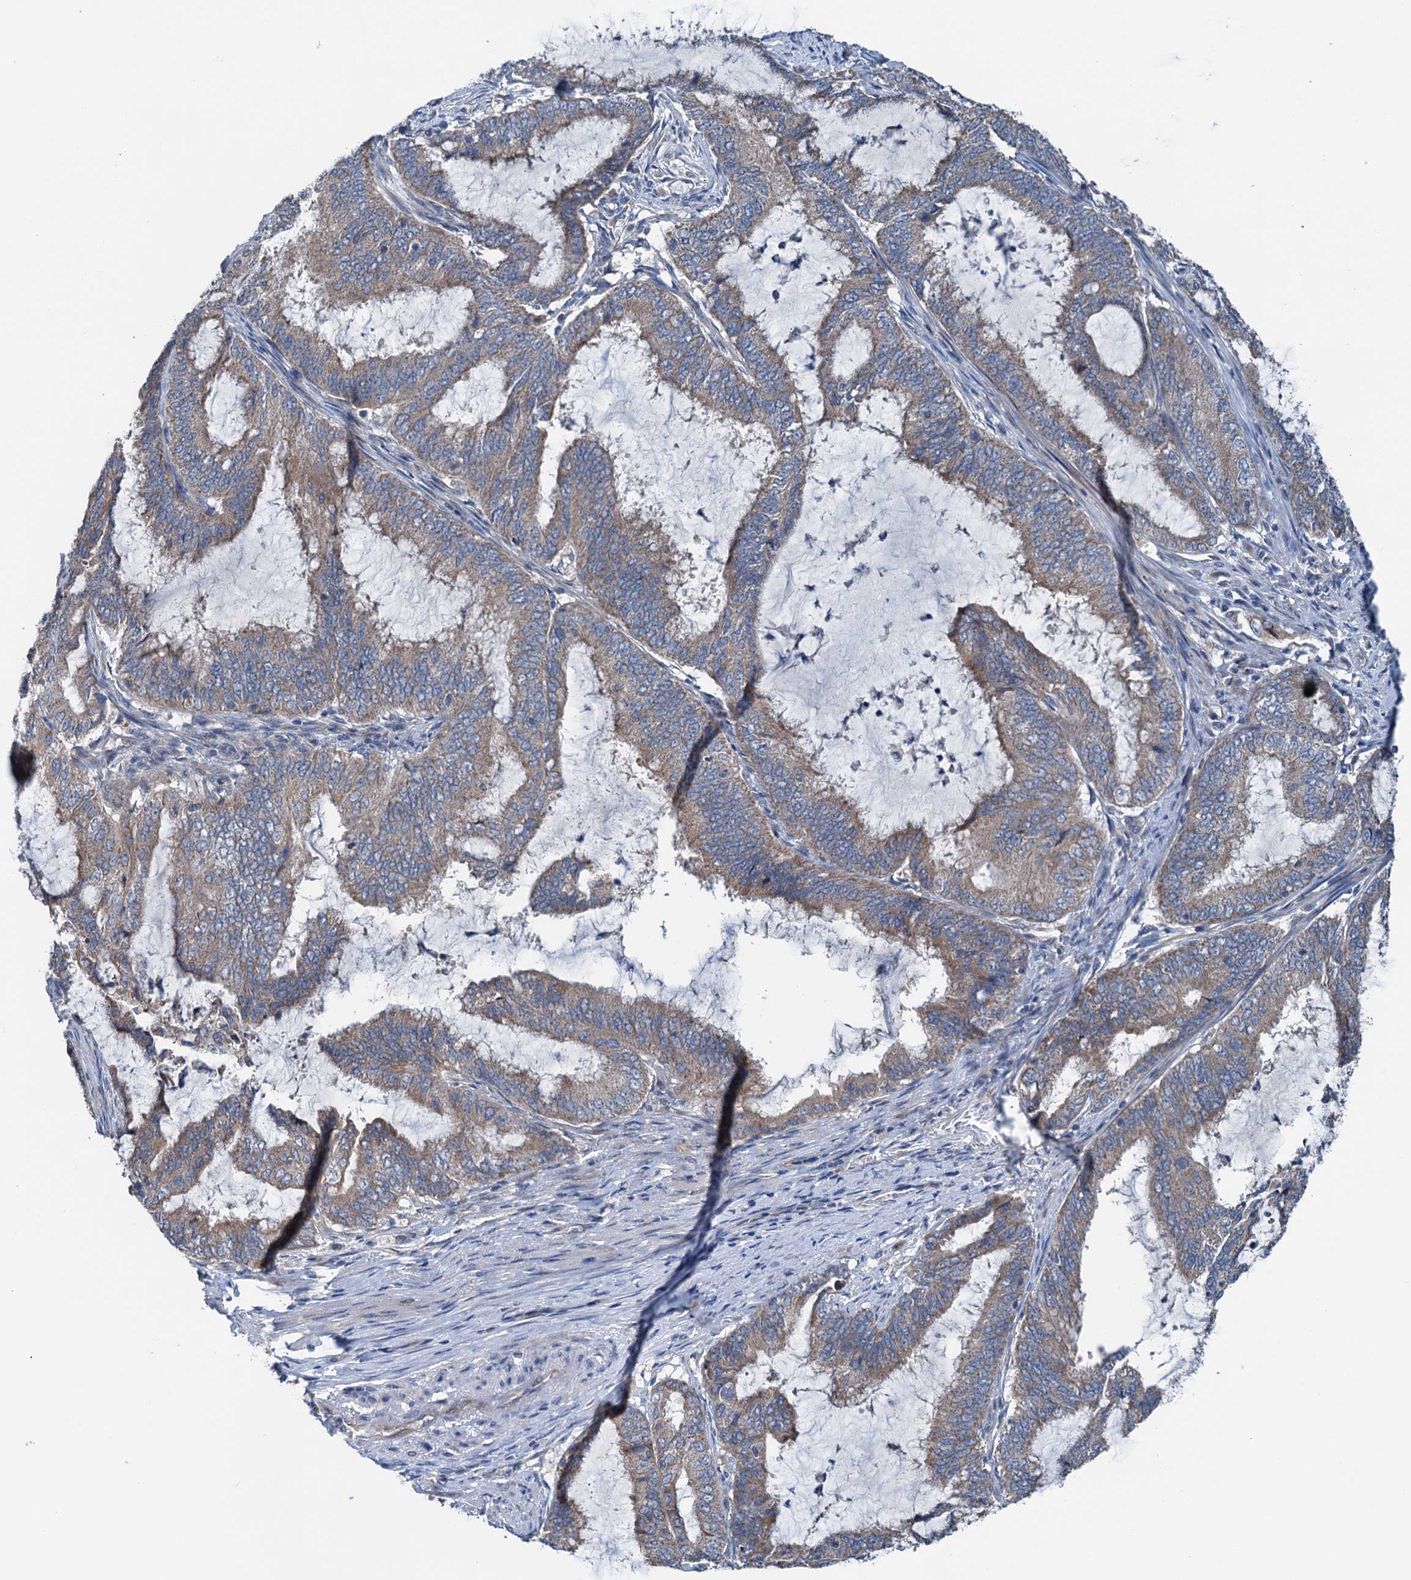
{"staining": {"intensity": "weak", "quantity": ">75%", "location": "cytoplasmic/membranous"}, "tissue": "endometrial cancer", "cell_type": "Tumor cells", "image_type": "cancer", "snomed": [{"axis": "morphology", "description": "Adenocarcinoma, NOS"}, {"axis": "topography", "description": "Endometrium"}], "caption": "Brown immunohistochemical staining in adenocarcinoma (endometrial) displays weak cytoplasmic/membranous staining in about >75% of tumor cells.", "gene": "ELAC1", "patient": {"sex": "female", "age": 51}}